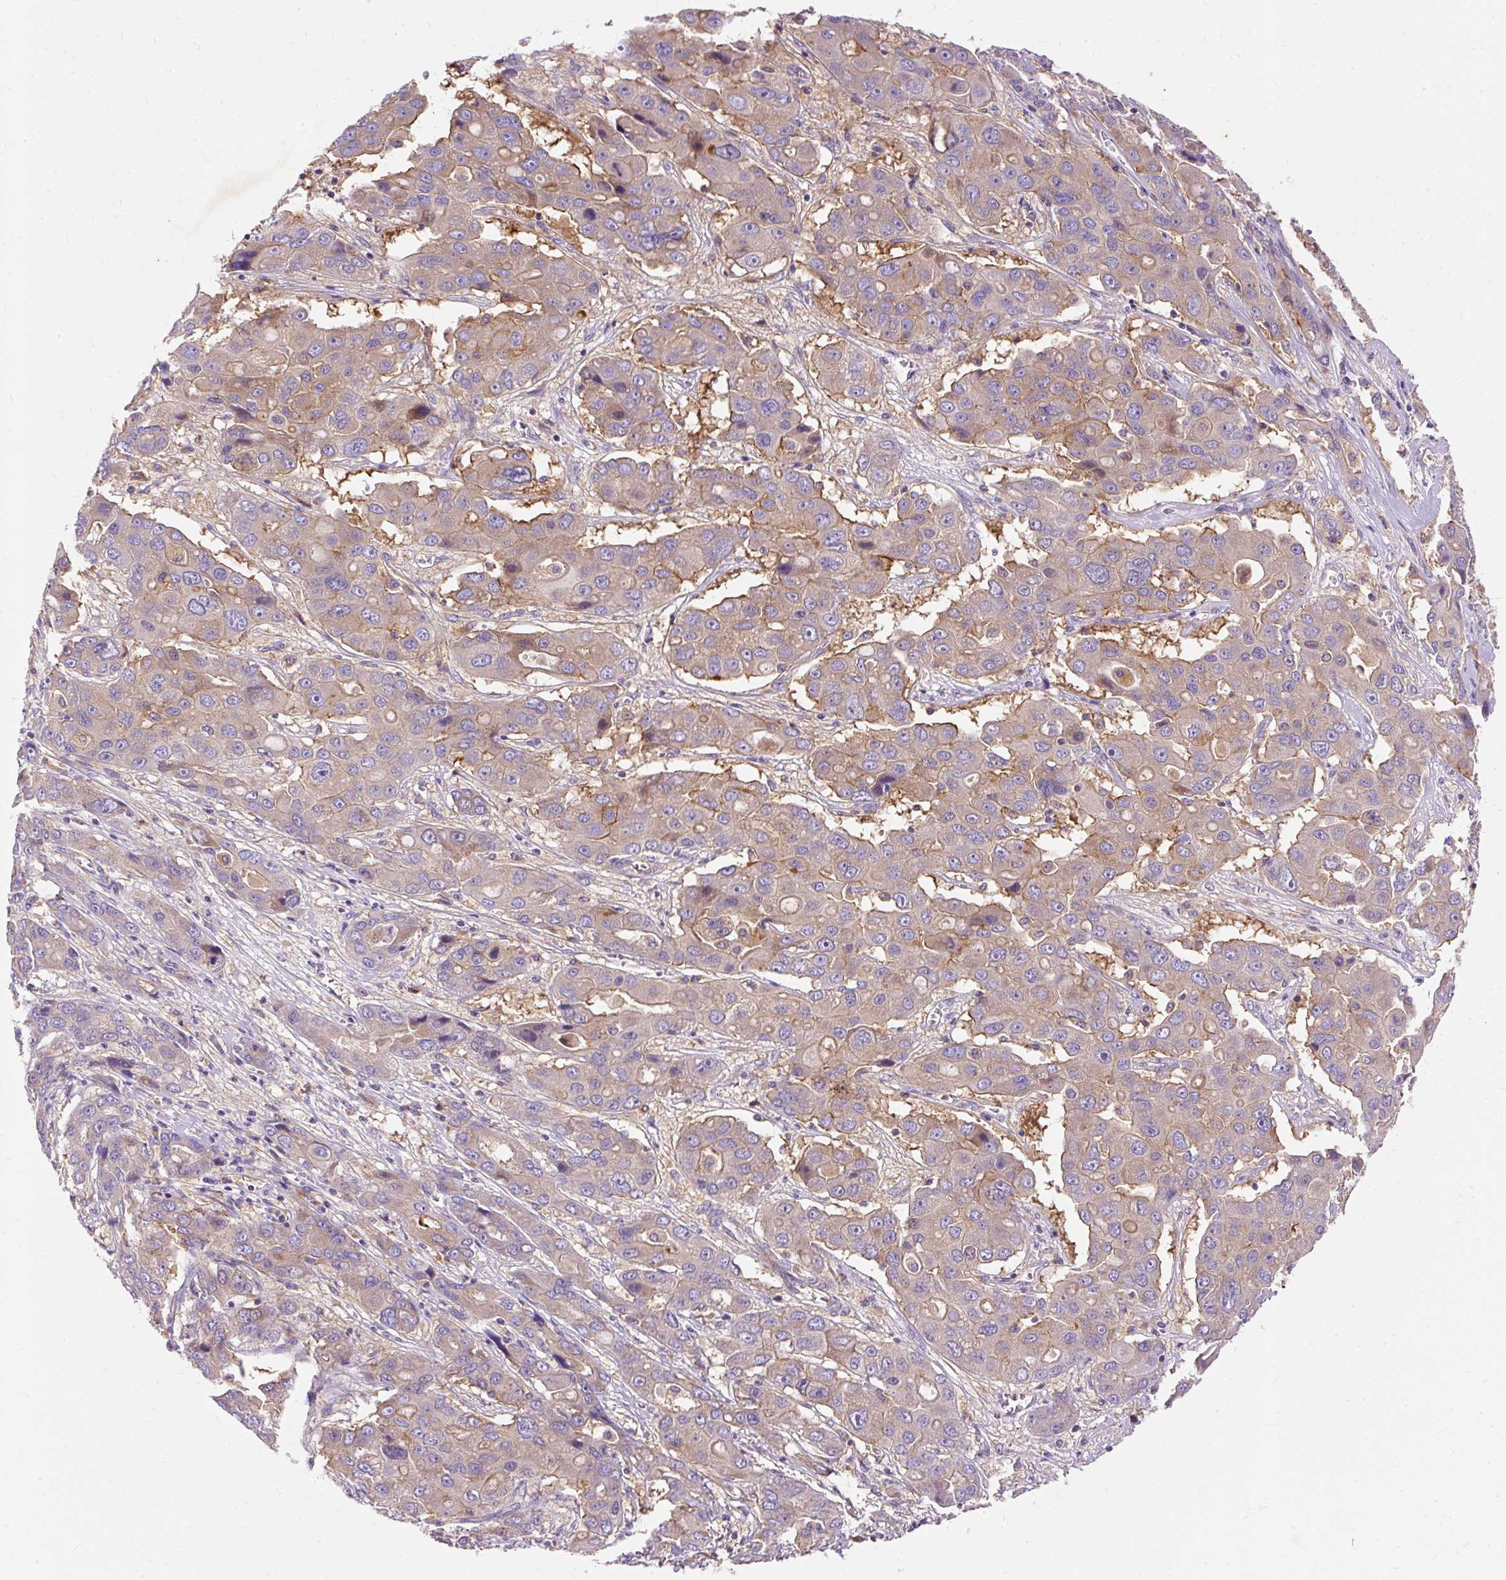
{"staining": {"intensity": "weak", "quantity": "25%-75%", "location": "cytoplasmic/membranous"}, "tissue": "liver cancer", "cell_type": "Tumor cells", "image_type": "cancer", "snomed": [{"axis": "morphology", "description": "Cholangiocarcinoma"}, {"axis": "topography", "description": "Liver"}], "caption": "Protein staining displays weak cytoplasmic/membranous positivity in about 25%-75% of tumor cells in cholangiocarcinoma (liver). Immunohistochemistry stains the protein in brown and the nuclei are stained blue.", "gene": "OR4K15", "patient": {"sex": "male", "age": 67}}